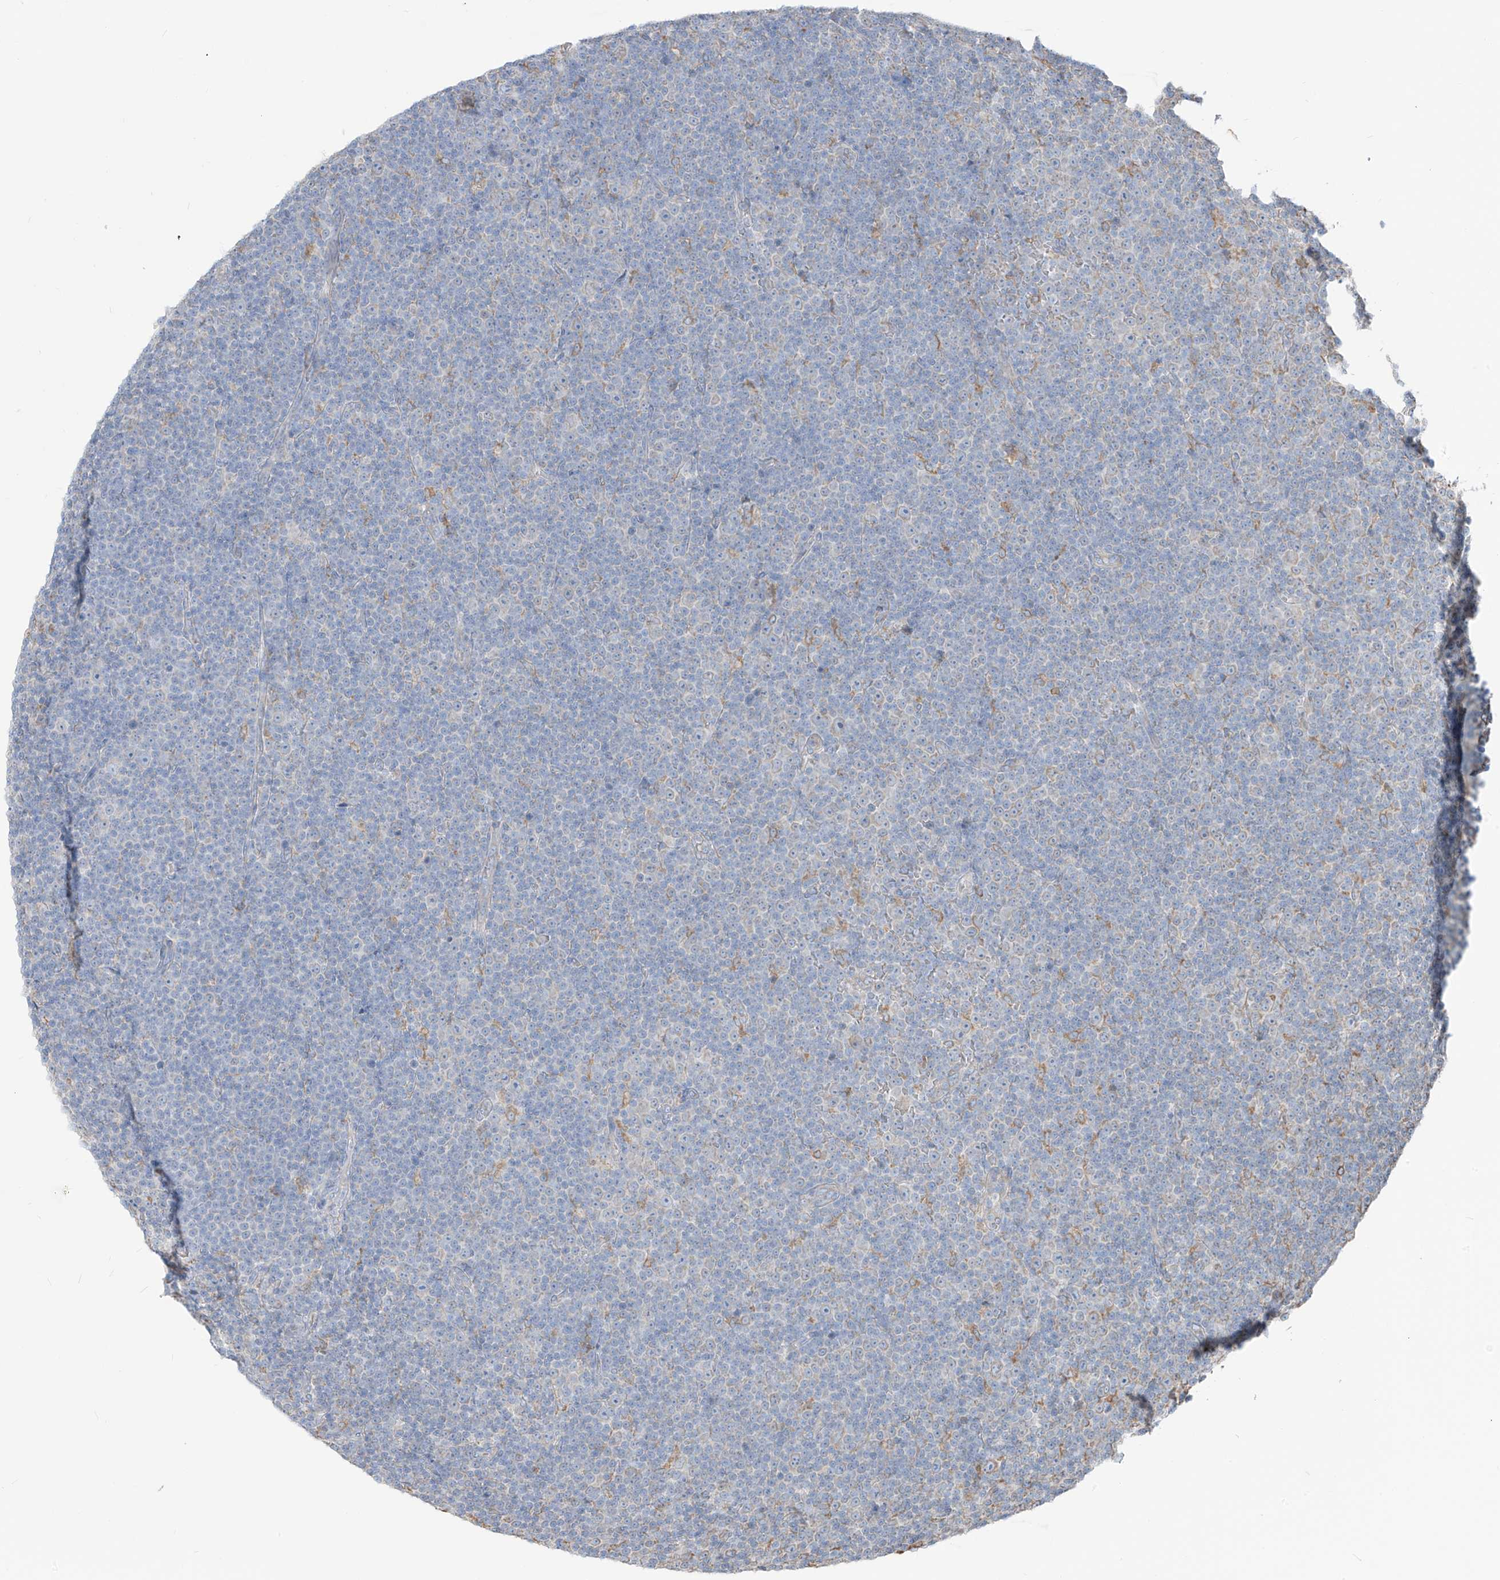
{"staining": {"intensity": "negative", "quantity": "none", "location": "none"}, "tissue": "lymphoma", "cell_type": "Tumor cells", "image_type": "cancer", "snomed": [{"axis": "morphology", "description": "Malignant lymphoma, non-Hodgkin's type, Low grade"}, {"axis": "topography", "description": "Lymph node"}], "caption": "Low-grade malignant lymphoma, non-Hodgkin's type was stained to show a protein in brown. There is no significant staining in tumor cells.", "gene": "PDIA6", "patient": {"sex": "female", "age": 67}}